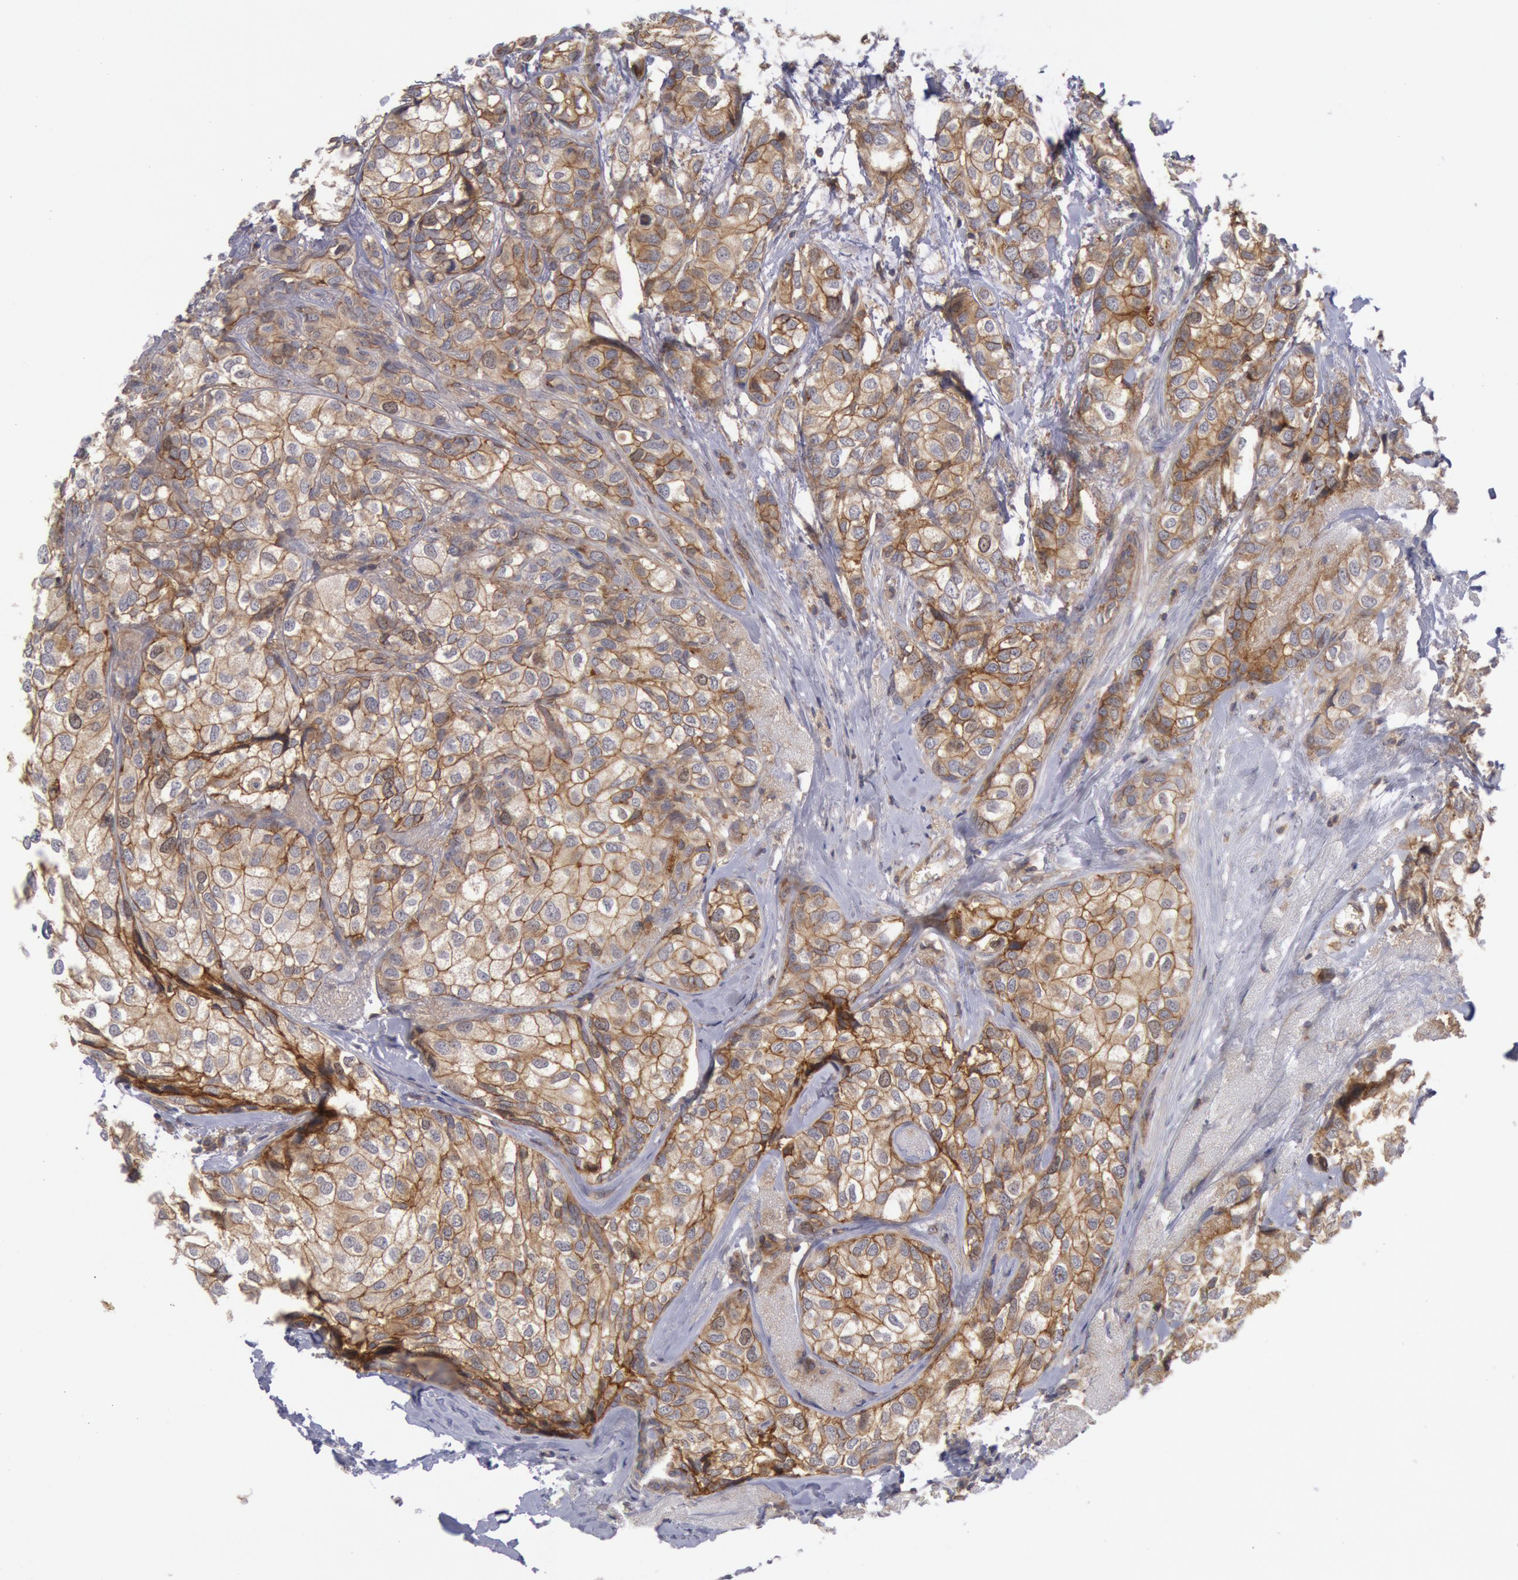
{"staining": {"intensity": "strong", "quantity": ">75%", "location": "cytoplasmic/membranous"}, "tissue": "breast cancer", "cell_type": "Tumor cells", "image_type": "cancer", "snomed": [{"axis": "morphology", "description": "Duct carcinoma"}, {"axis": "topography", "description": "Breast"}], "caption": "Immunohistochemistry (IHC) histopathology image of neoplastic tissue: human breast invasive ductal carcinoma stained using immunohistochemistry (IHC) exhibits high levels of strong protein expression localized specifically in the cytoplasmic/membranous of tumor cells, appearing as a cytoplasmic/membranous brown color.", "gene": "STX4", "patient": {"sex": "female", "age": 68}}